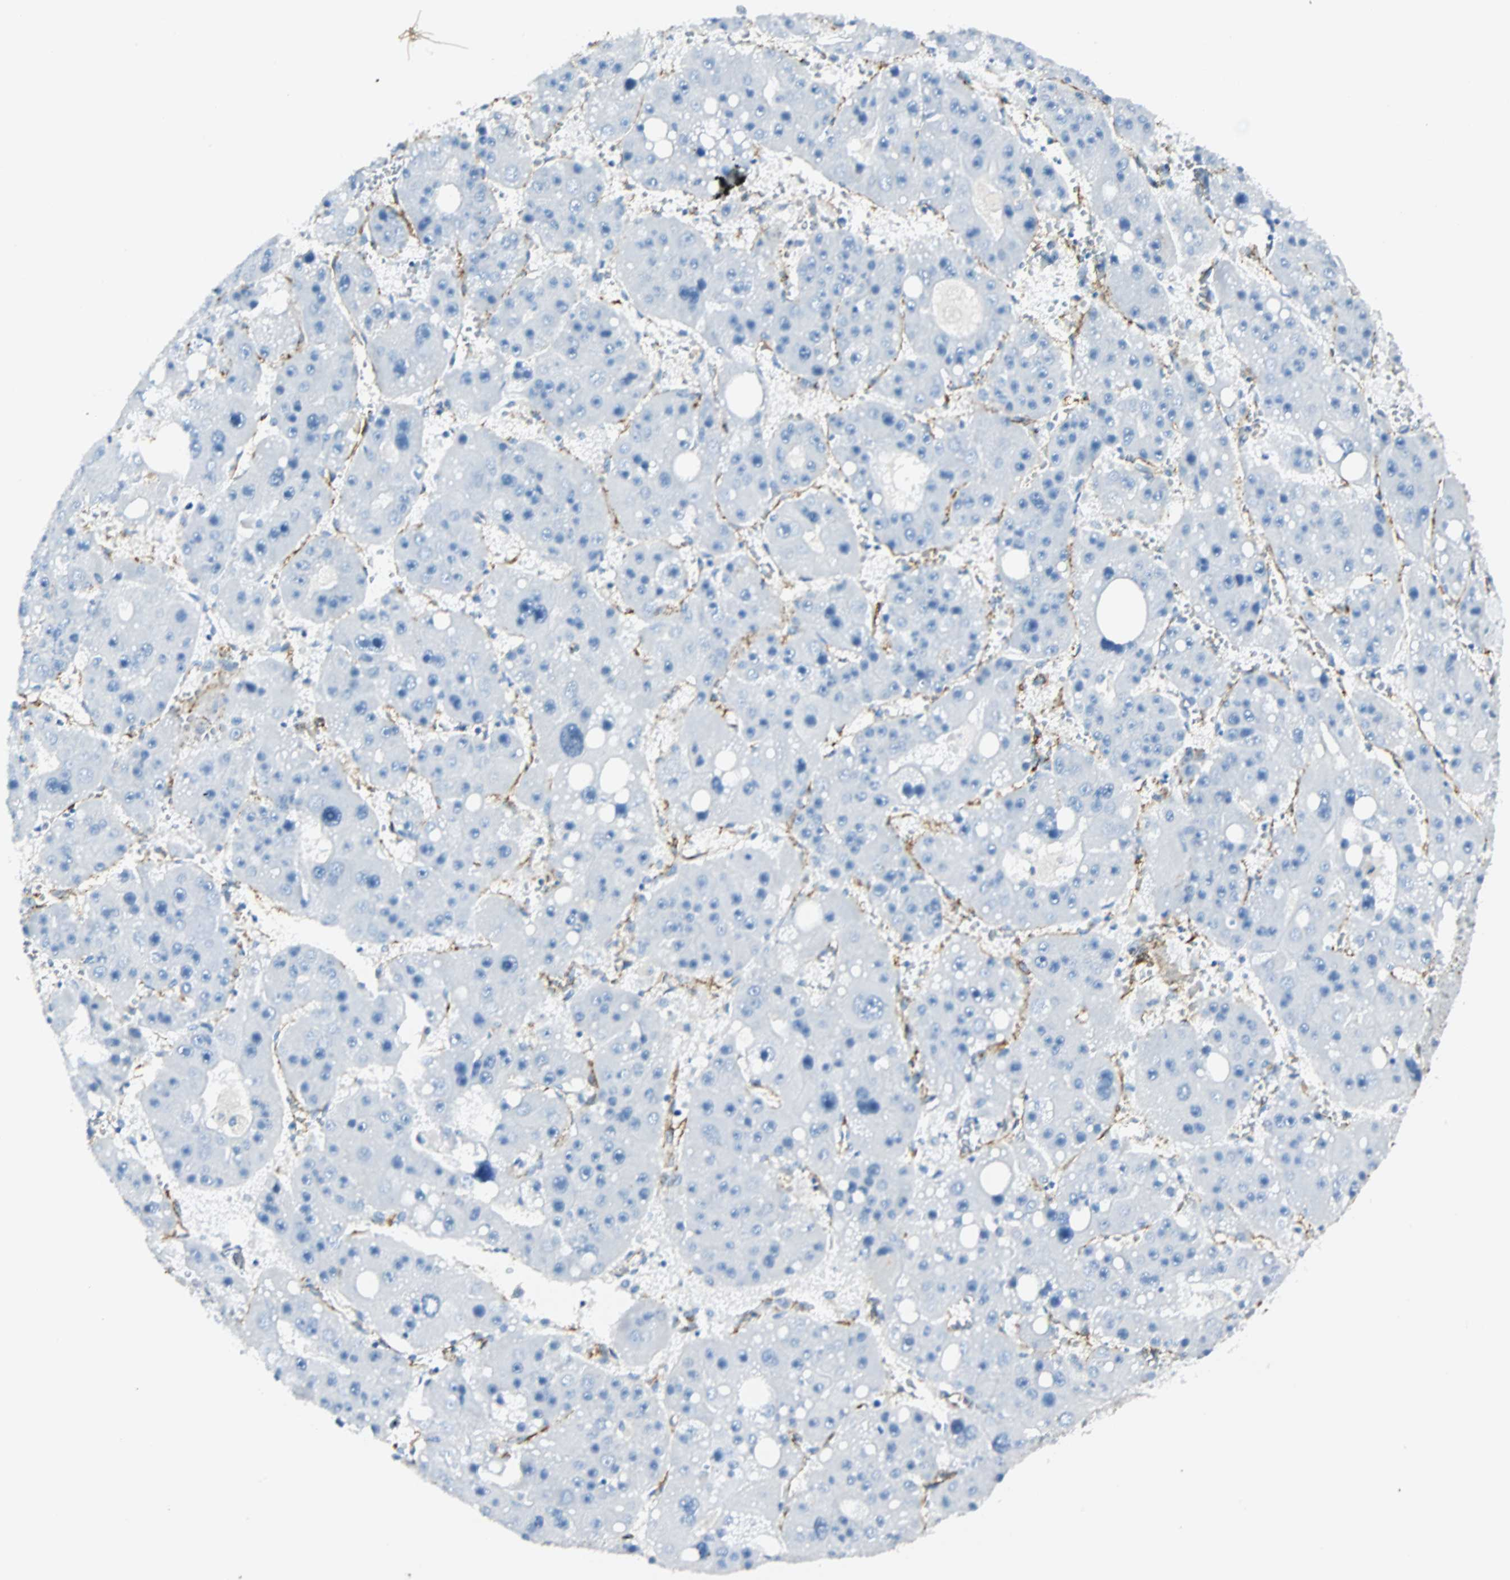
{"staining": {"intensity": "negative", "quantity": "none", "location": "none"}, "tissue": "liver cancer", "cell_type": "Tumor cells", "image_type": "cancer", "snomed": [{"axis": "morphology", "description": "Carcinoma, Hepatocellular, NOS"}, {"axis": "topography", "description": "Liver"}], "caption": "Immunohistochemistry histopathology image of hepatocellular carcinoma (liver) stained for a protein (brown), which demonstrates no staining in tumor cells.", "gene": "VPS9D1", "patient": {"sex": "female", "age": 61}}